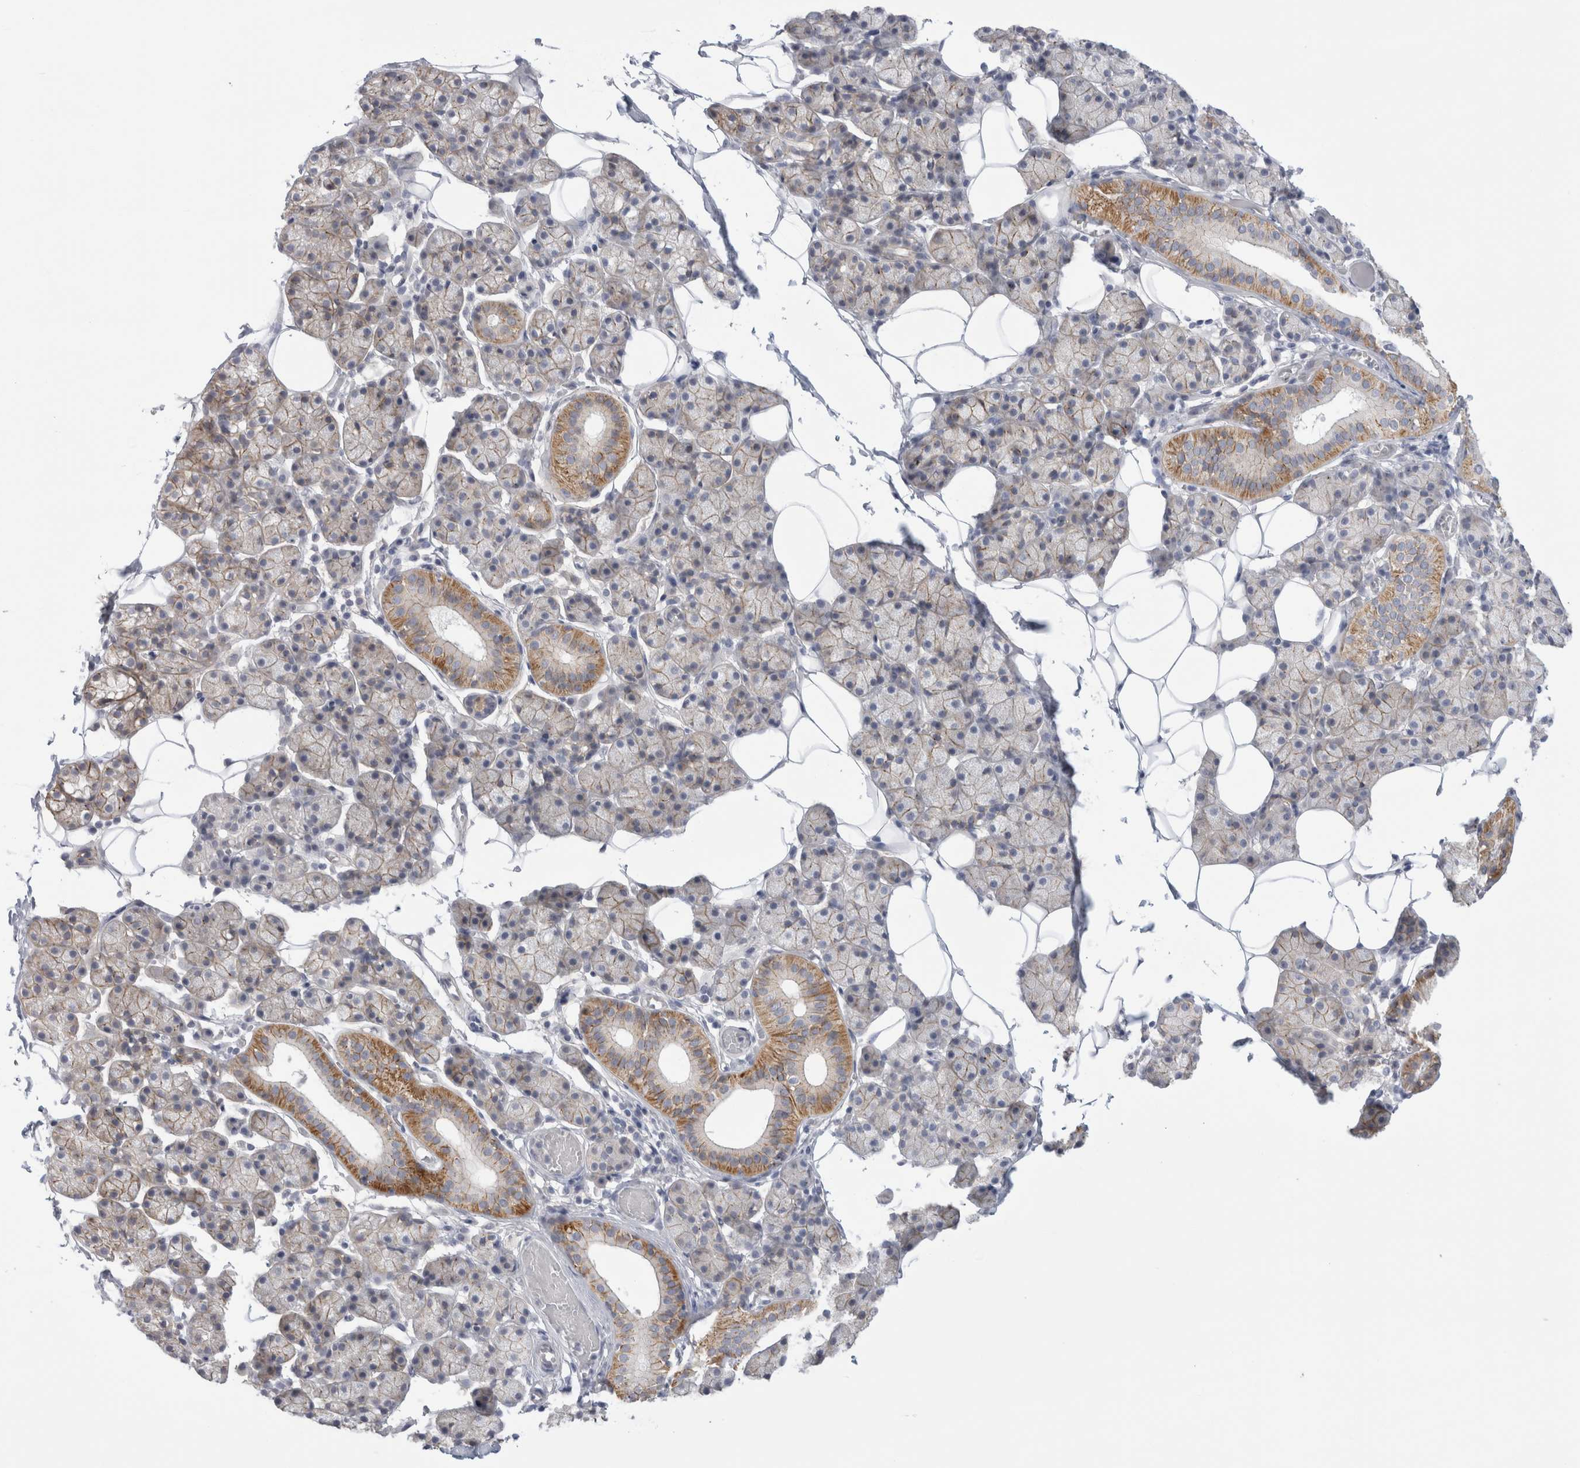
{"staining": {"intensity": "moderate", "quantity": "25%-75%", "location": "cytoplasmic/membranous"}, "tissue": "salivary gland", "cell_type": "Glandular cells", "image_type": "normal", "snomed": [{"axis": "morphology", "description": "Normal tissue, NOS"}, {"axis": "topography", "description": "Salivary gland"}], "caption": "Unremarkable salivary gland reveals moderate cytoplasmic/membranous staining in approximately 25%-75% of glandular cells.", "gene": "VANGL1", "patient": {"sex": "female", "age": 33}}